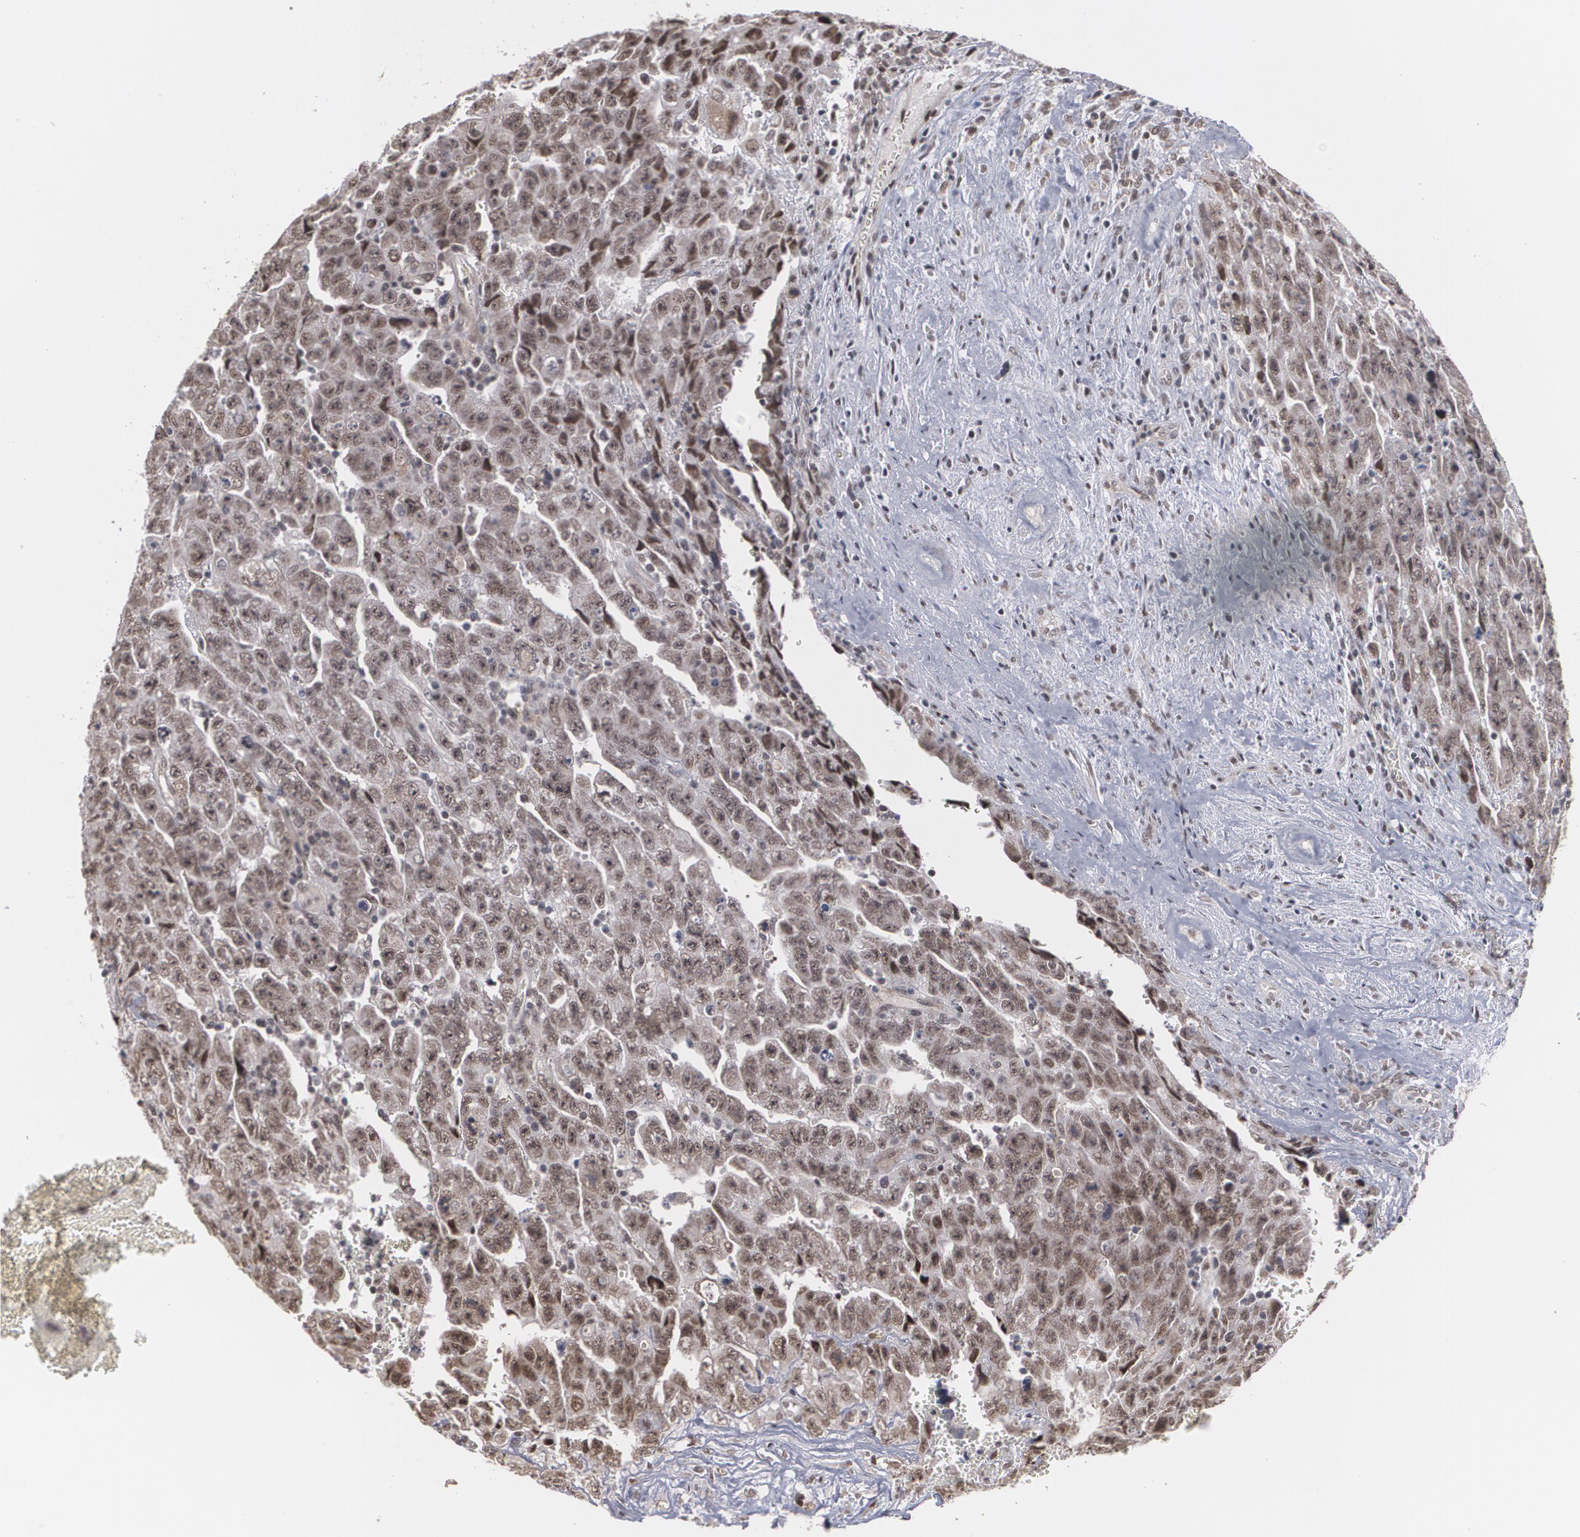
{"staining": {"intensity": "weak", "quantity": ">75%", "location": "nuclear"}, "tissue": "testis cancer", "cell_type": "Tumor cells", "image_type": "cancer", "snomed": [{"axis": "morphology", "description": "Carcinoma, Embryonal, NOS"}, {"axis": "topography", "description": "Testis"}], "caption": "Immunohistochemical staining of testis cancer (embryonal carcinoma) exhibits weak nuclear protein expression in approximately >75% of tumor cells.", "gene": "ZNF75A", "patient": {"sex": "male", "age": 28}}